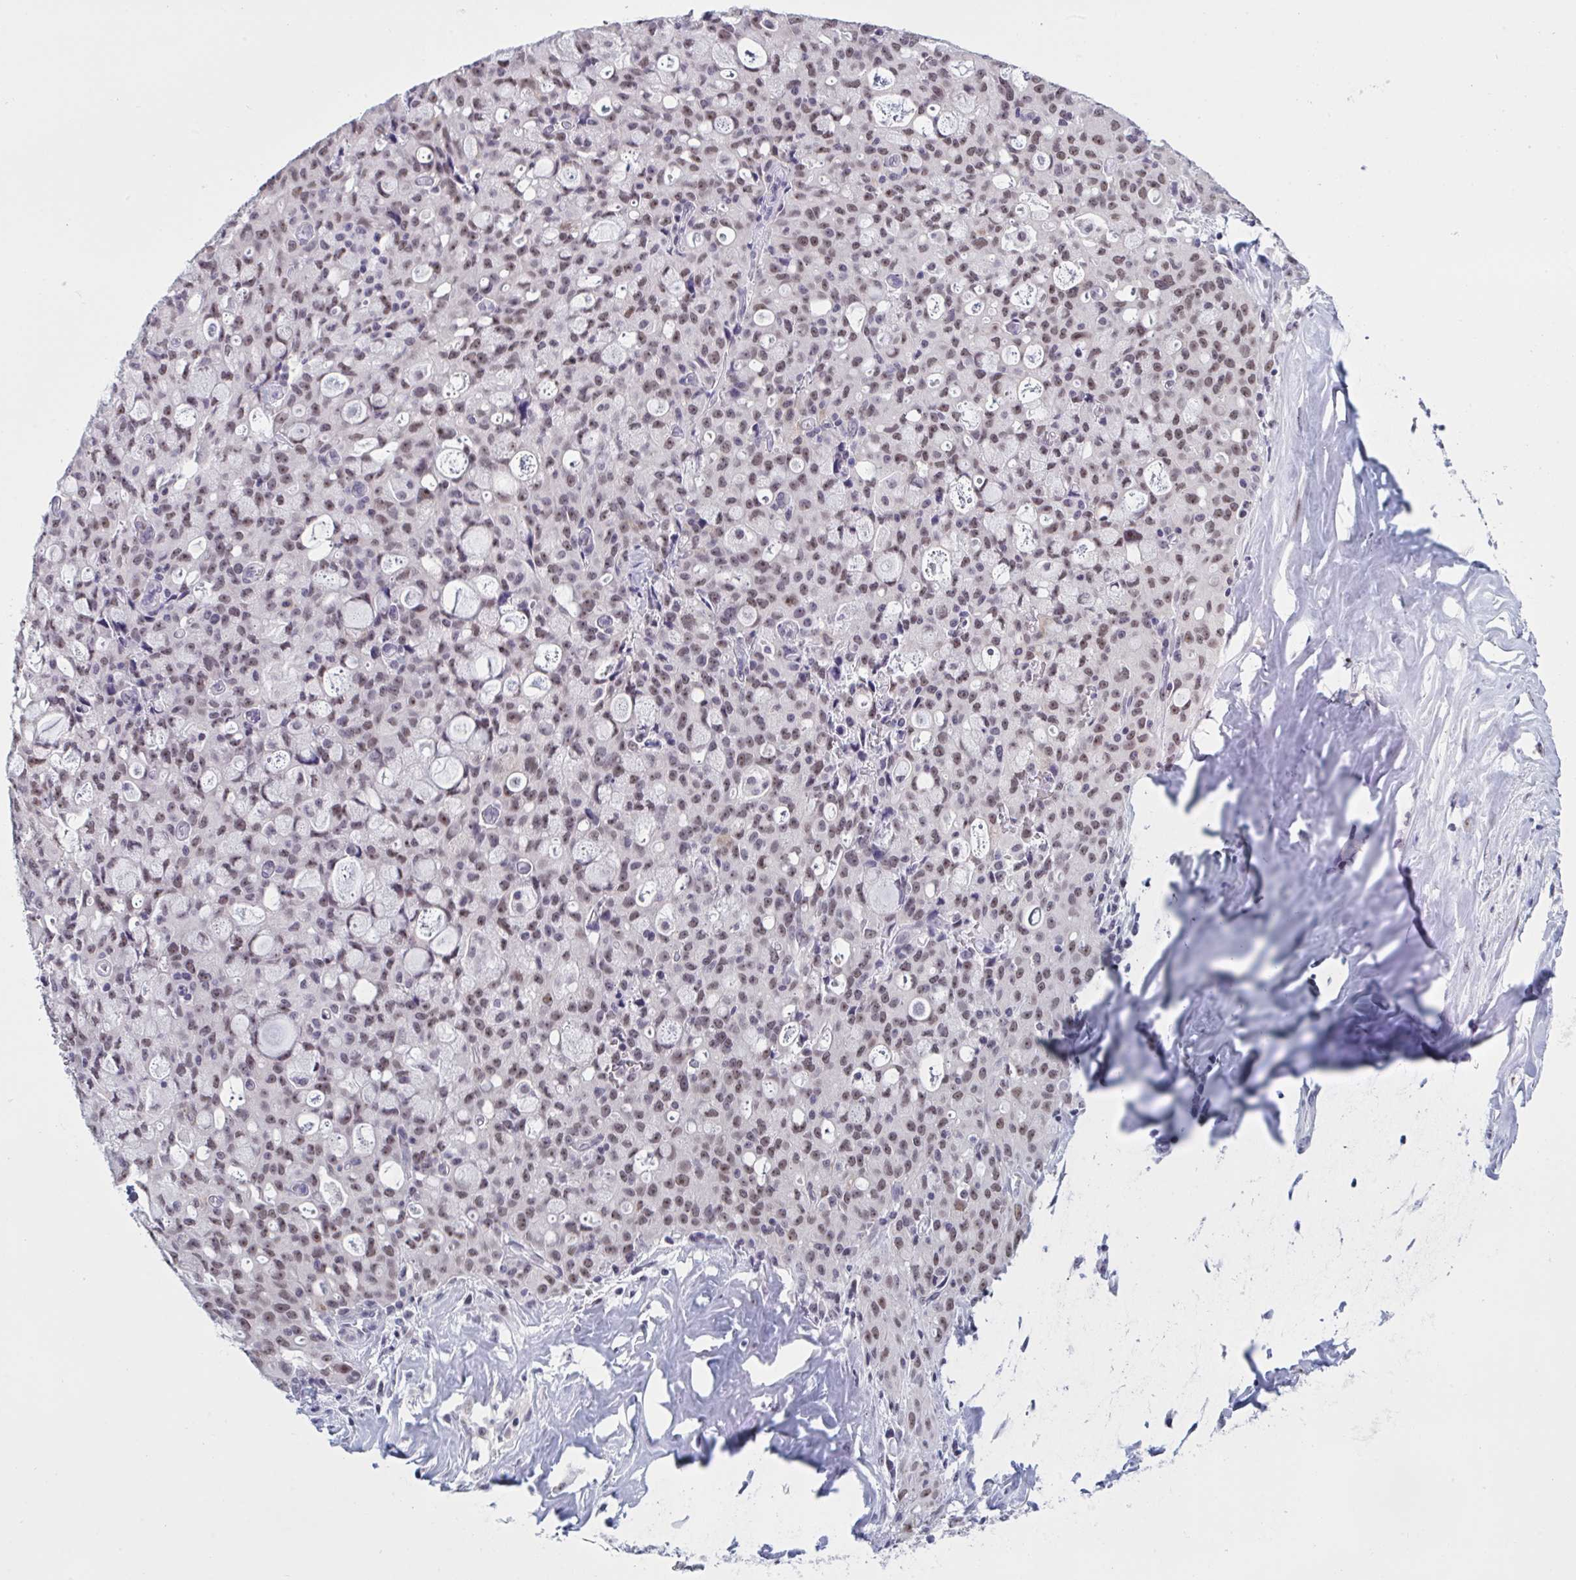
{"staining": {"intensity": "moderate", "quantity": ">75%", "location": "nuclear"}, "tissue": "lung cancer", "cell_type": "Tumor cells", "image_type": "cancer", "snomed": [{"axis": "morphology", "description": "Adenocarcinoma, NOS"}, {"axis": "topography", "description": "Lung"}], "caption": "Brown immunohistochemical staining in human lung cancer shows moderate nuclear positivity in about >75% of tumor cells.", "gene": "TGM6", "patient": {"sex": "female", "age": 44}}